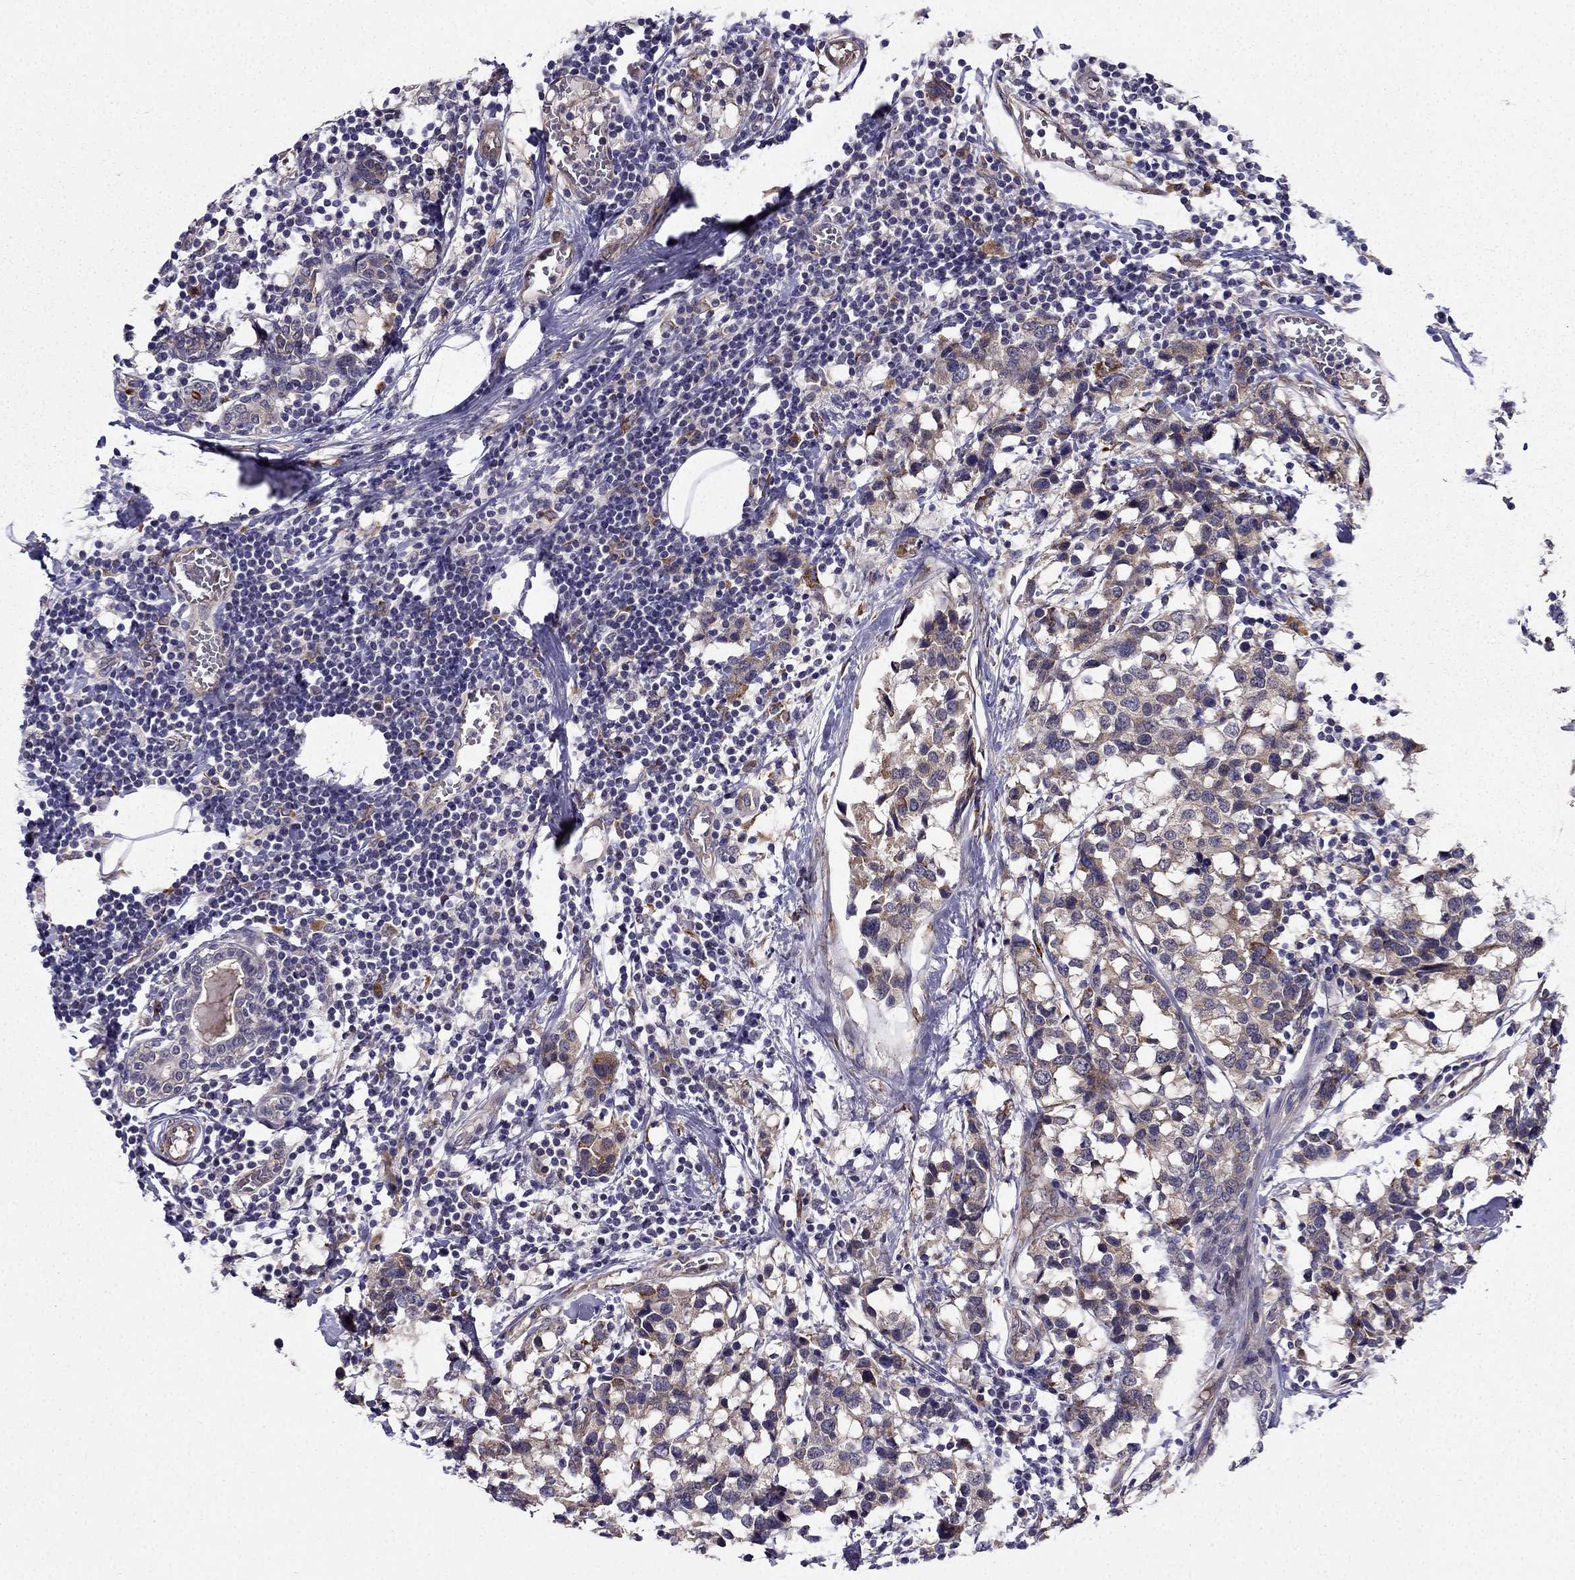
{"staining": {"intensity": "moderate", "quantity": "<25%", "location": "cytoplasmic/membranous"}, "tissue": "breast cancer", "cell_type": "Tumor cells", "image_type": "cancer", "snomed": [{"axis": "morphology", "description": "Lobular carcinoma"}, {"axis": "topography", "description": "Breast"}], "caption": "This photomicrograph exhibits immunohistochemistry (IHC) staining of breast cancer, with low moderate cytoplasmic/membranous staining in about <25% of tumor cells.", "gene": "ARHGEF28", "patient": {"sex": "female", "age": 59}}